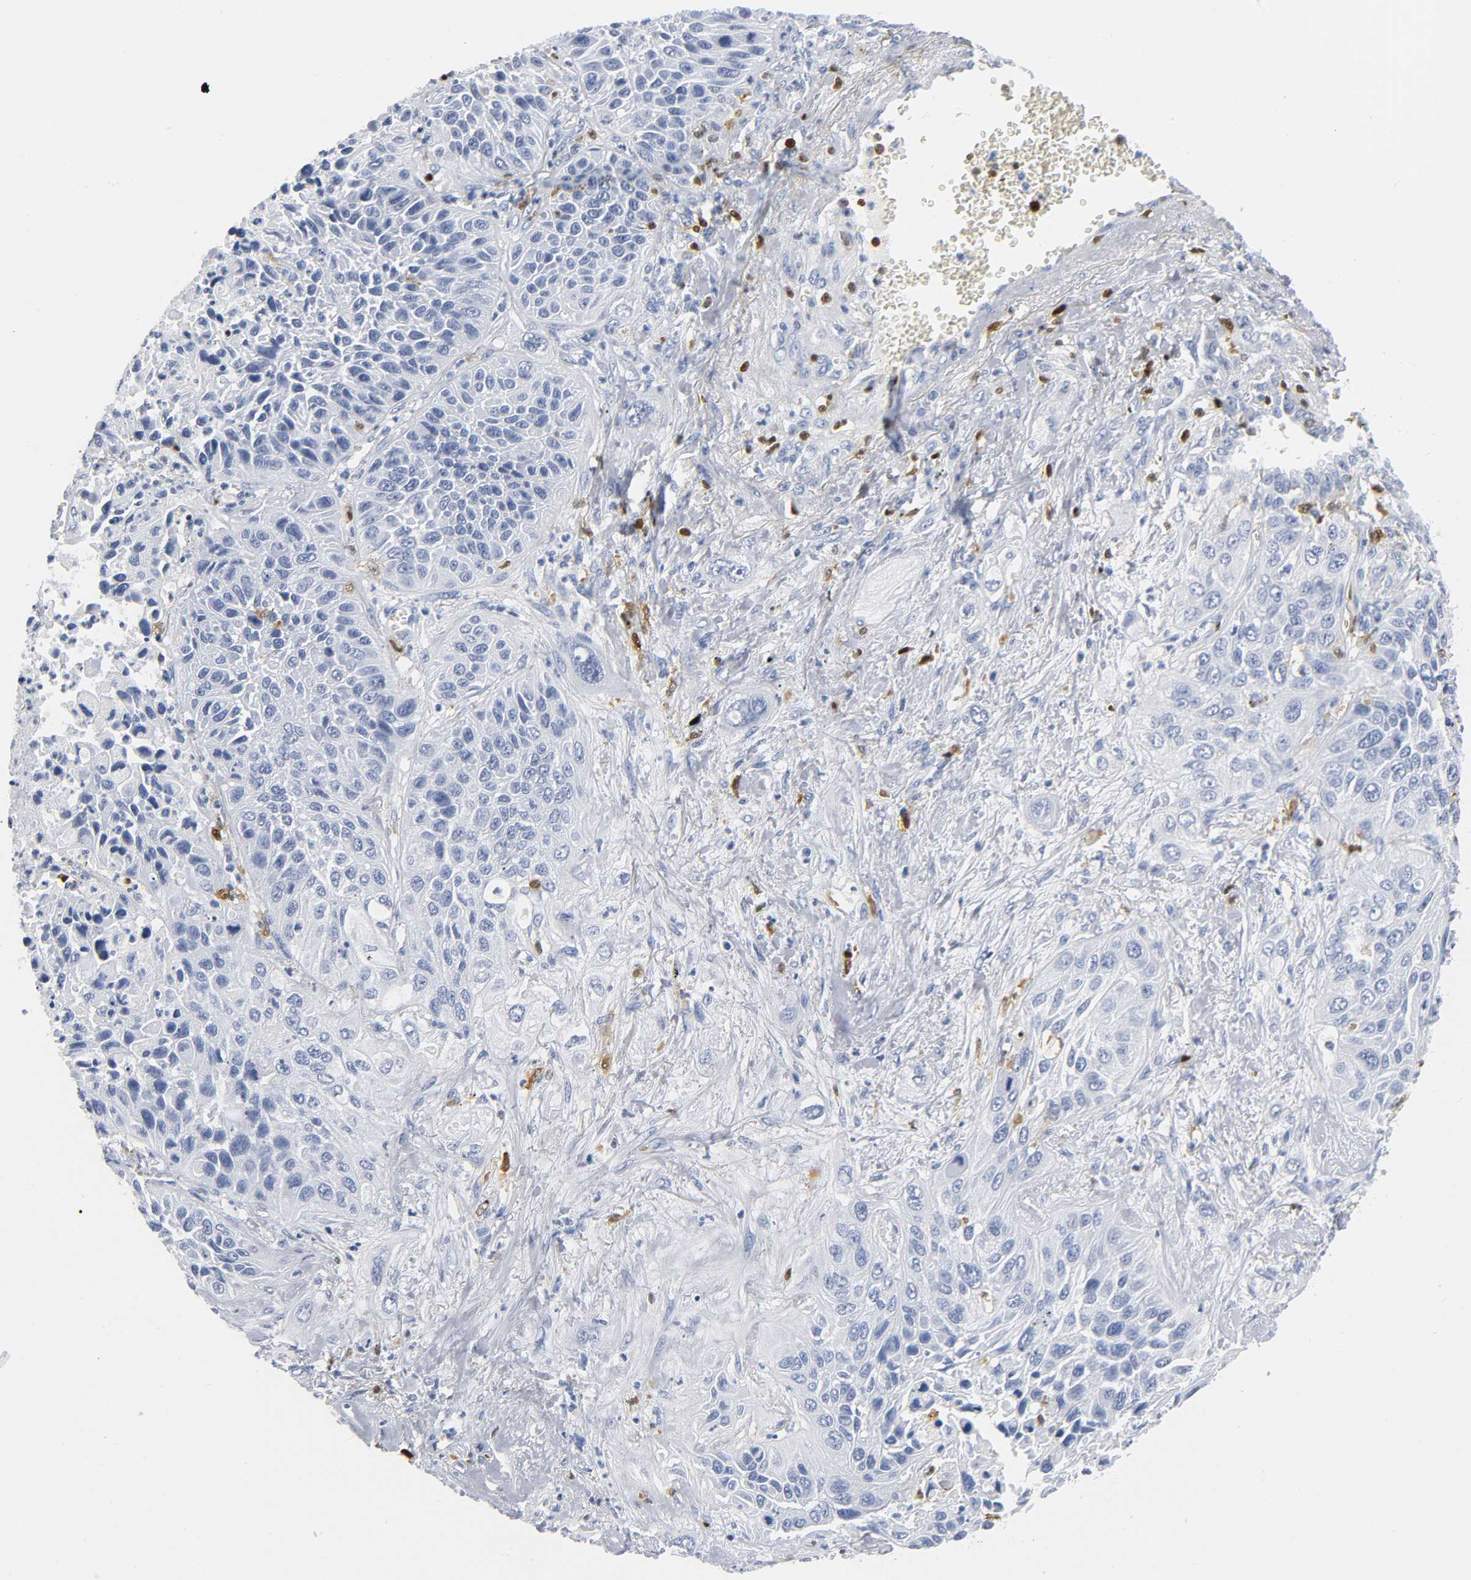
{"staining": {"intensity": "negative", "quantity": "none", "location": "none"}, "tissue": "lung cancer", "cell_type": "Tumor cells", "image_type": "cancer", "snomed": [{"axis": "morphology", "description": "Squamous cell carcinoma, NOS"}, {"axis": "topography", "description": "Lung"}], "caption": "Tumor cells show no significant protein positivity in lung cancer (squamous cell carcinoma).", "gene": "DOK2", "patient": {"sex": "female", "age": 76}}